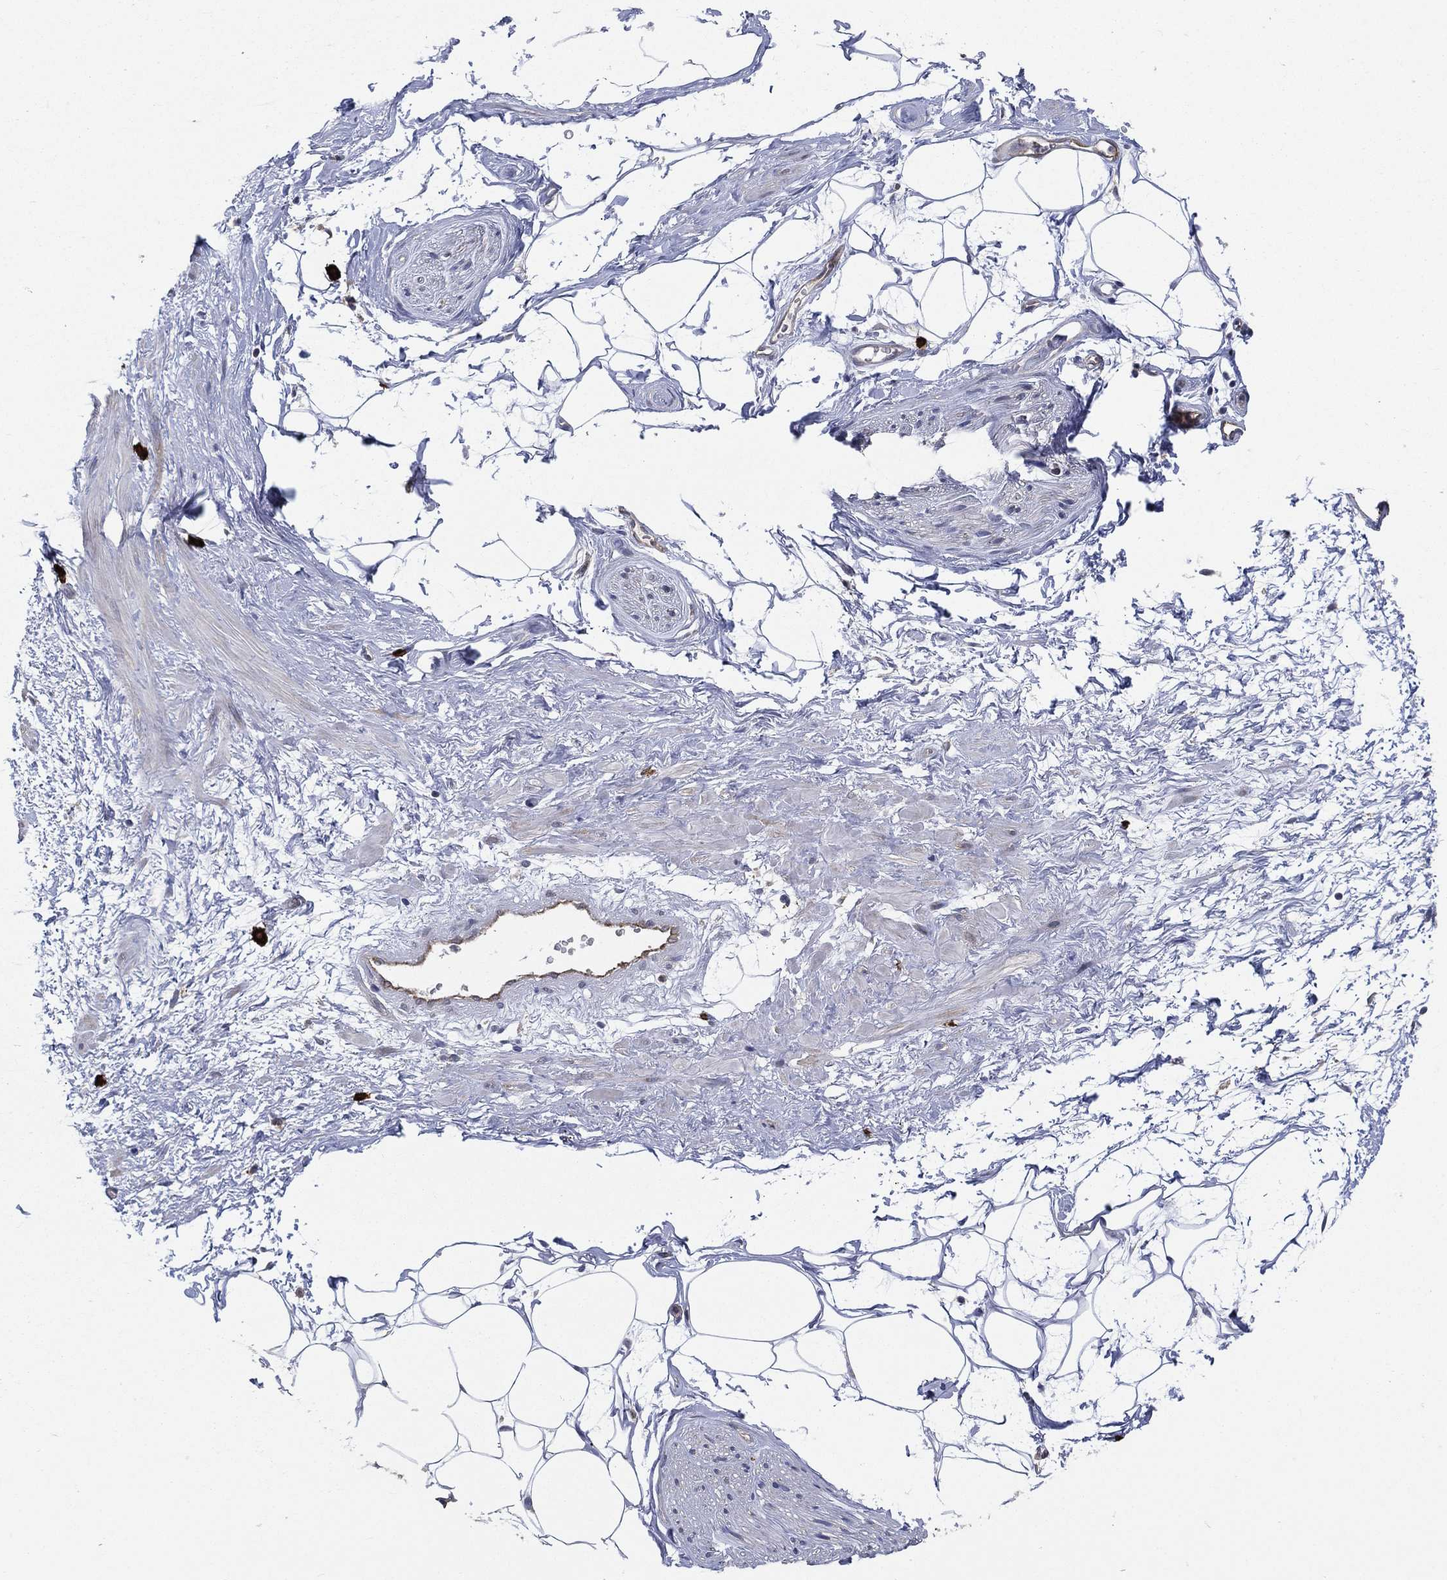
{"staining": {"intensity": "negative", "quantity": "none", "location": "none"}, "tissue": "adipose tissue", "cell_type": "Adipocytes", "image_type": "normal", "snomed": [{"axis": "morphology", "description": "Normal tissue, NOS"}, {"axis": "topography", "description": "Prostate"}, {"axis": "topography", "description": "Peripheral nerve tissue"}], "caption": "High power microscopy image of an immunohistochemistry (IHC) image of unremarkable adipose tissue, revealing no significant positivity in adipocytes.", "gene": "SMPD3", "patient": {"sex": "male", "age": 57}}